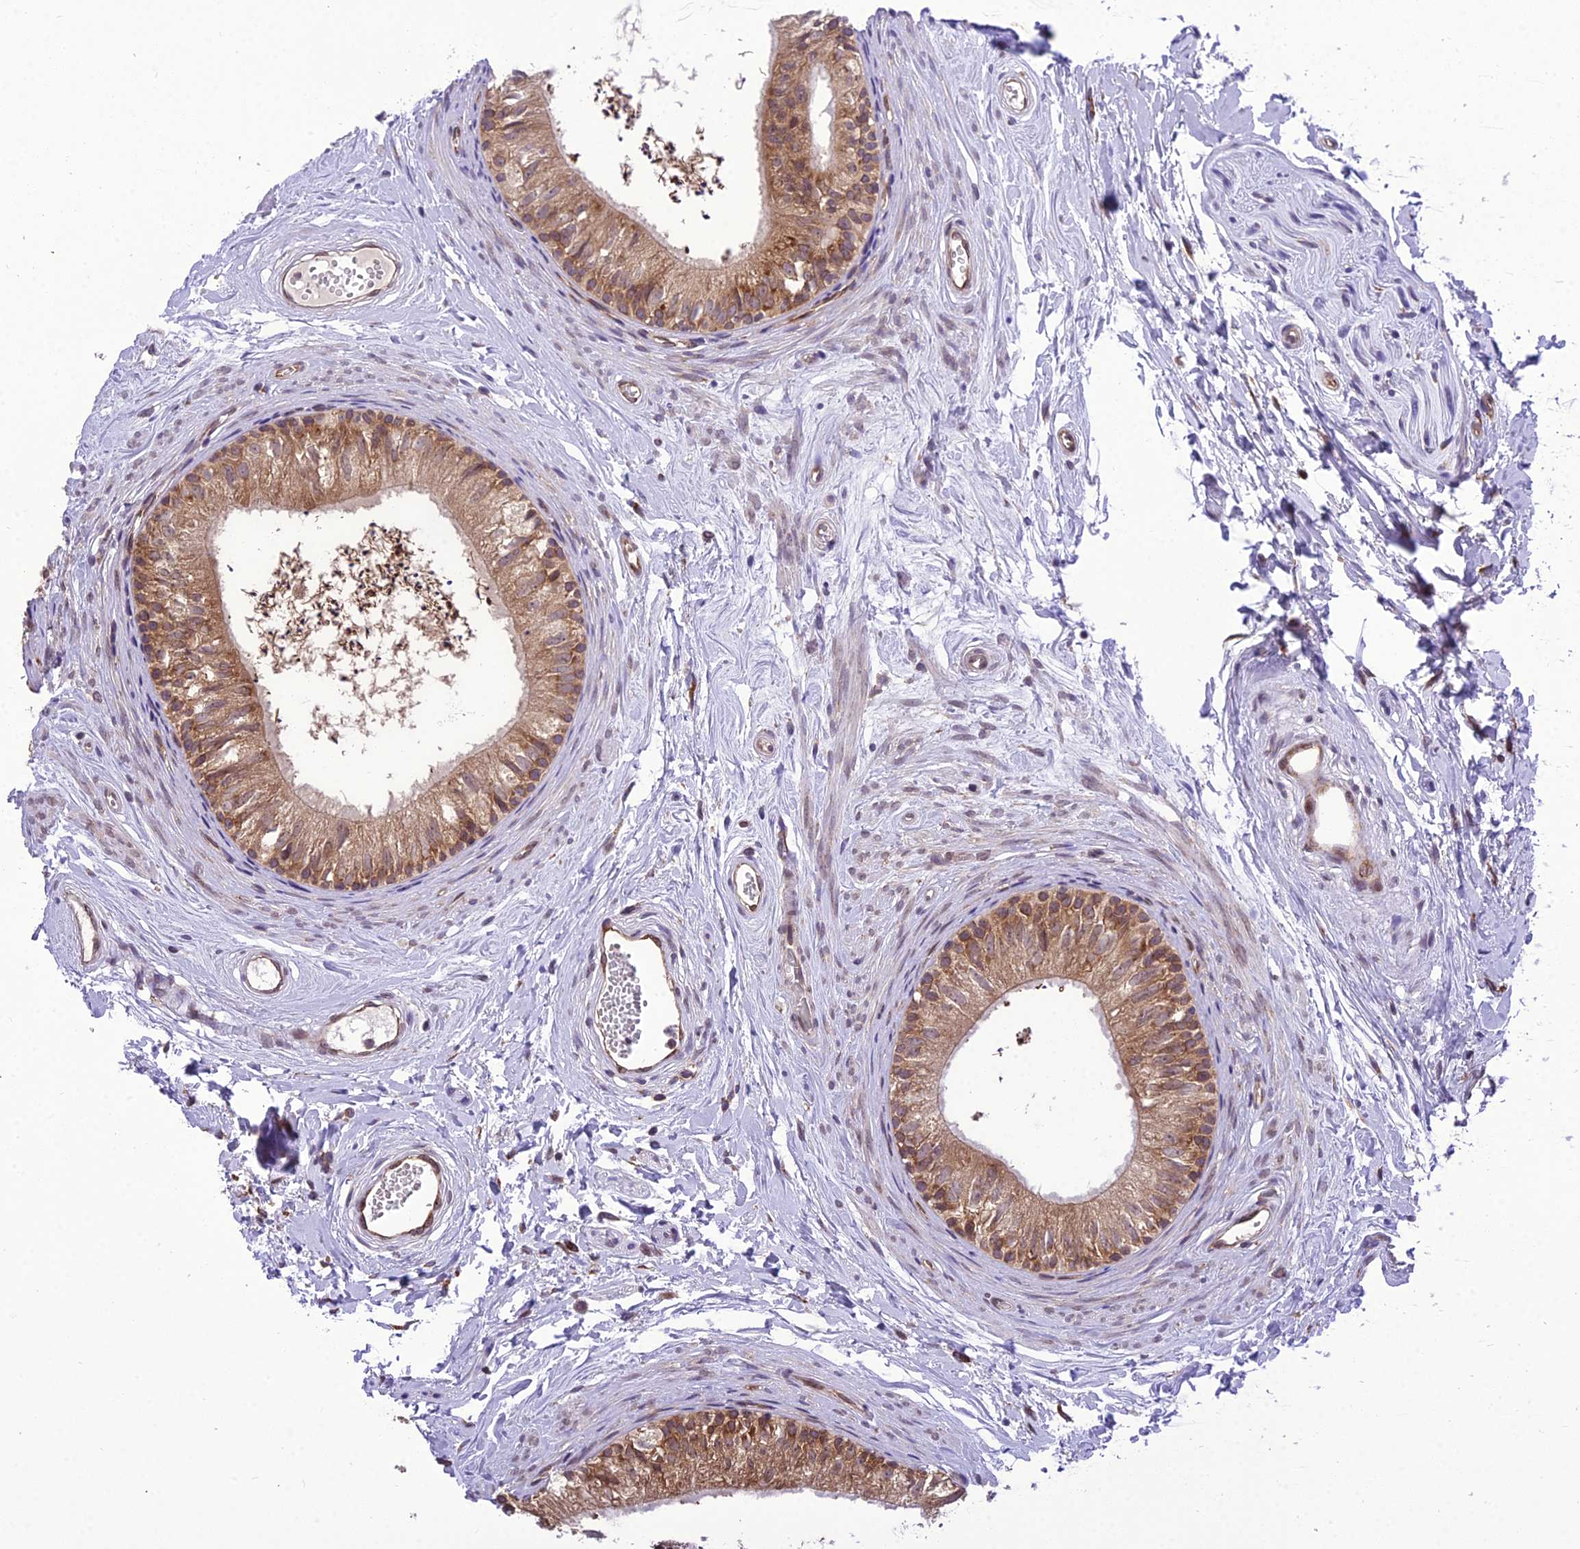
{"staining": {"intensity": "strong", "quantity": ">75%", "location": "cytoplasmic/membranous"}, "tissue": "epididymis", "cell_type": "Glandular cells", "image_type": "normal", "snomed": [{"axis": "morphology", "description": "Normal tissue, NOS"}, {"axis": "topography", "description": "Epididymis"}], "caption": "Human epididymis stained with a brown dye displays strong cytoplasmic/membranous positive expression in about >75% of glandular cells.", "gene": "DHCR7", "patient": {"sex": "male", "age": 56}}